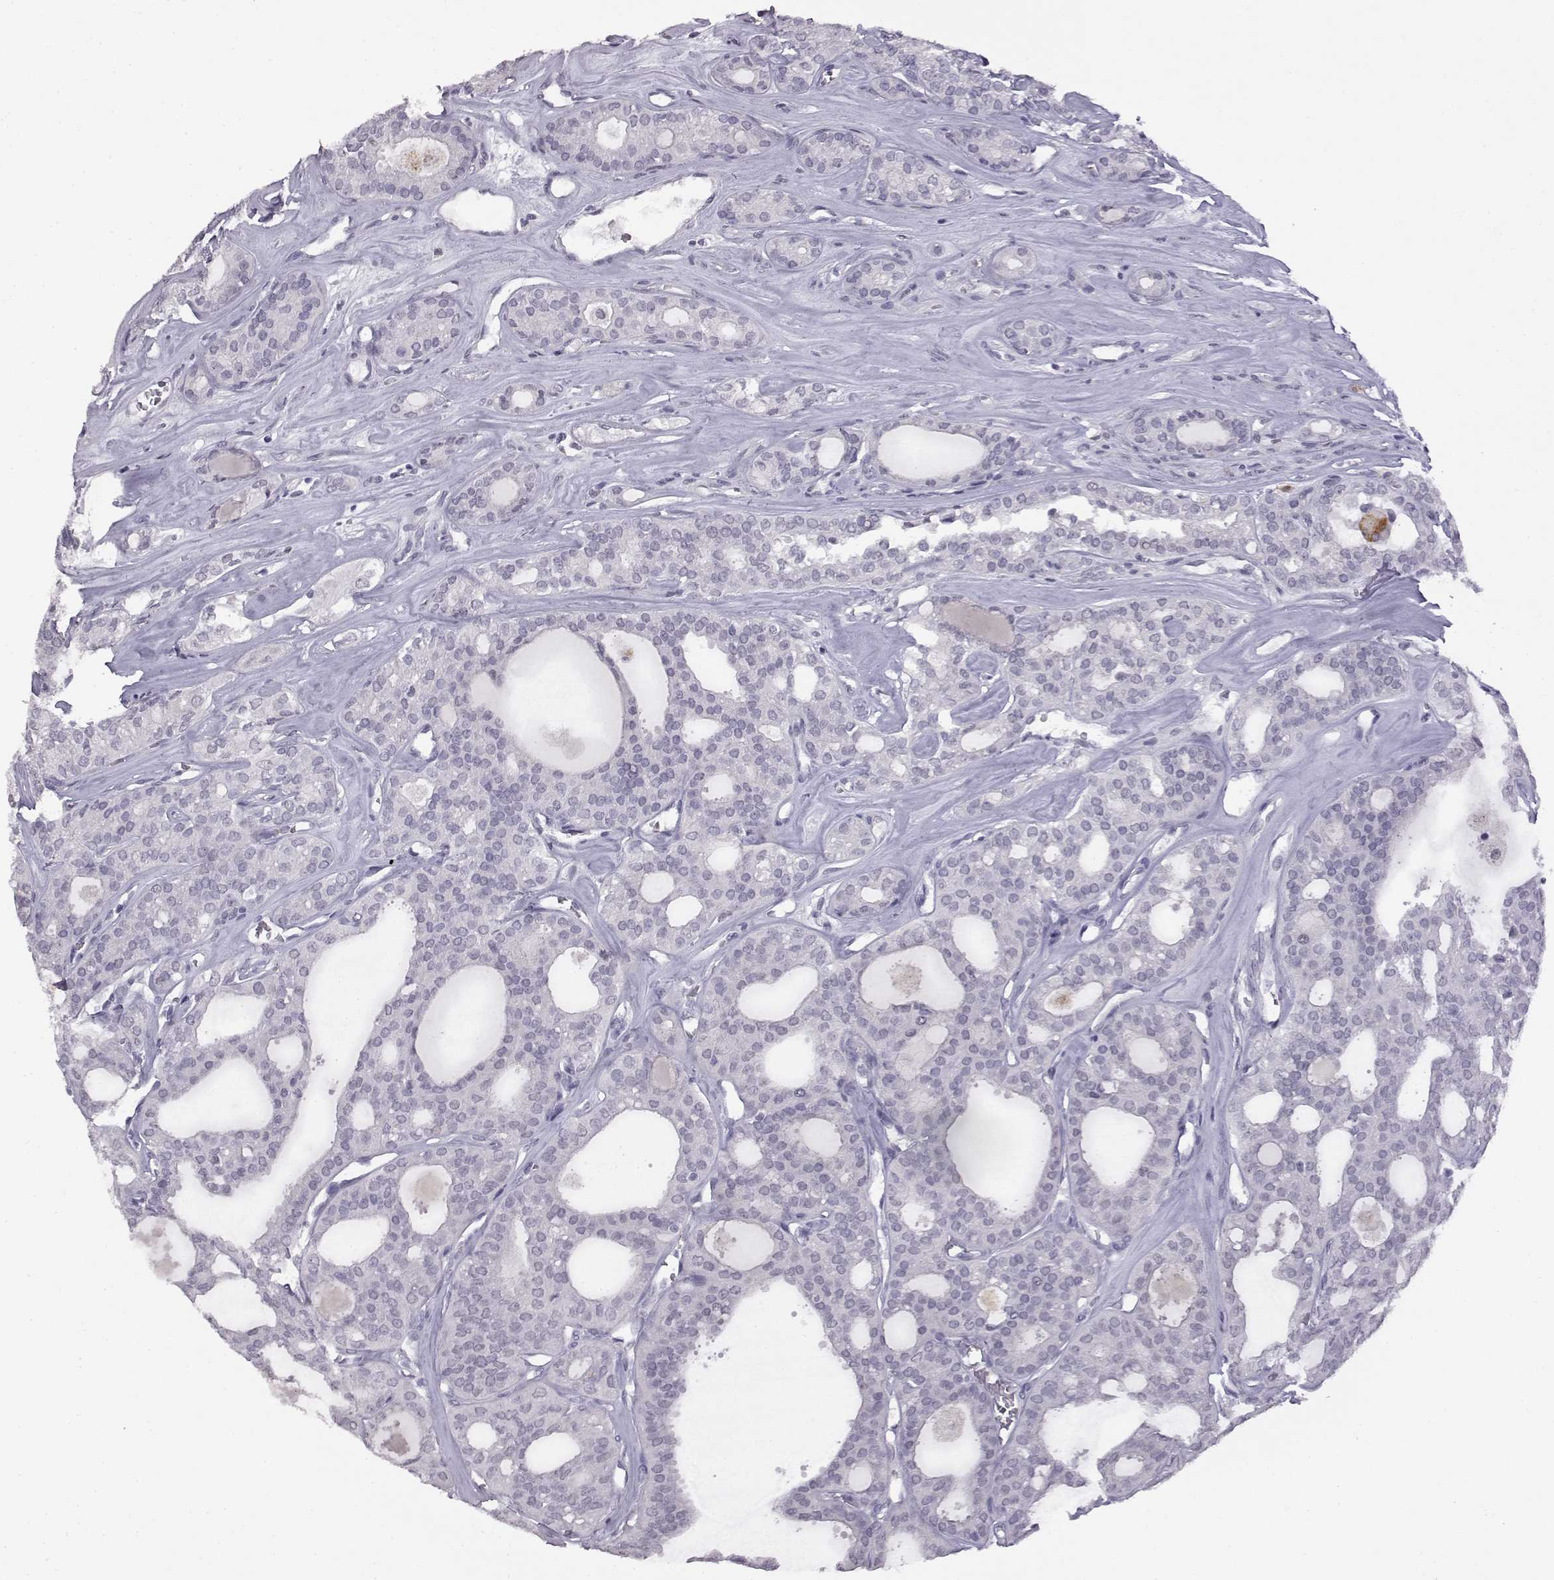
{"staining": {"intensity": "negative", "quantity": "none", "location": "none"}, "tissue": "thyroid cancer", "cell_type": "Tumor cells", "image_type": "cancer", "snomed": [{"axis": "morphology", "description": "Follicular adenoma carcinoma, NOS"}, {"axis": "topography", "description": "Thyroid gland"}], "caption": "High magnification brightfield microscopy of thyroid cancer stained with DAB (3,3'-diaminobenzidine) (brown) and counterstained with hematoxylin (blue): tumor cells show no significant expression.", "gene": "VGF", "patient": {"sex": "male", "age": 75}}